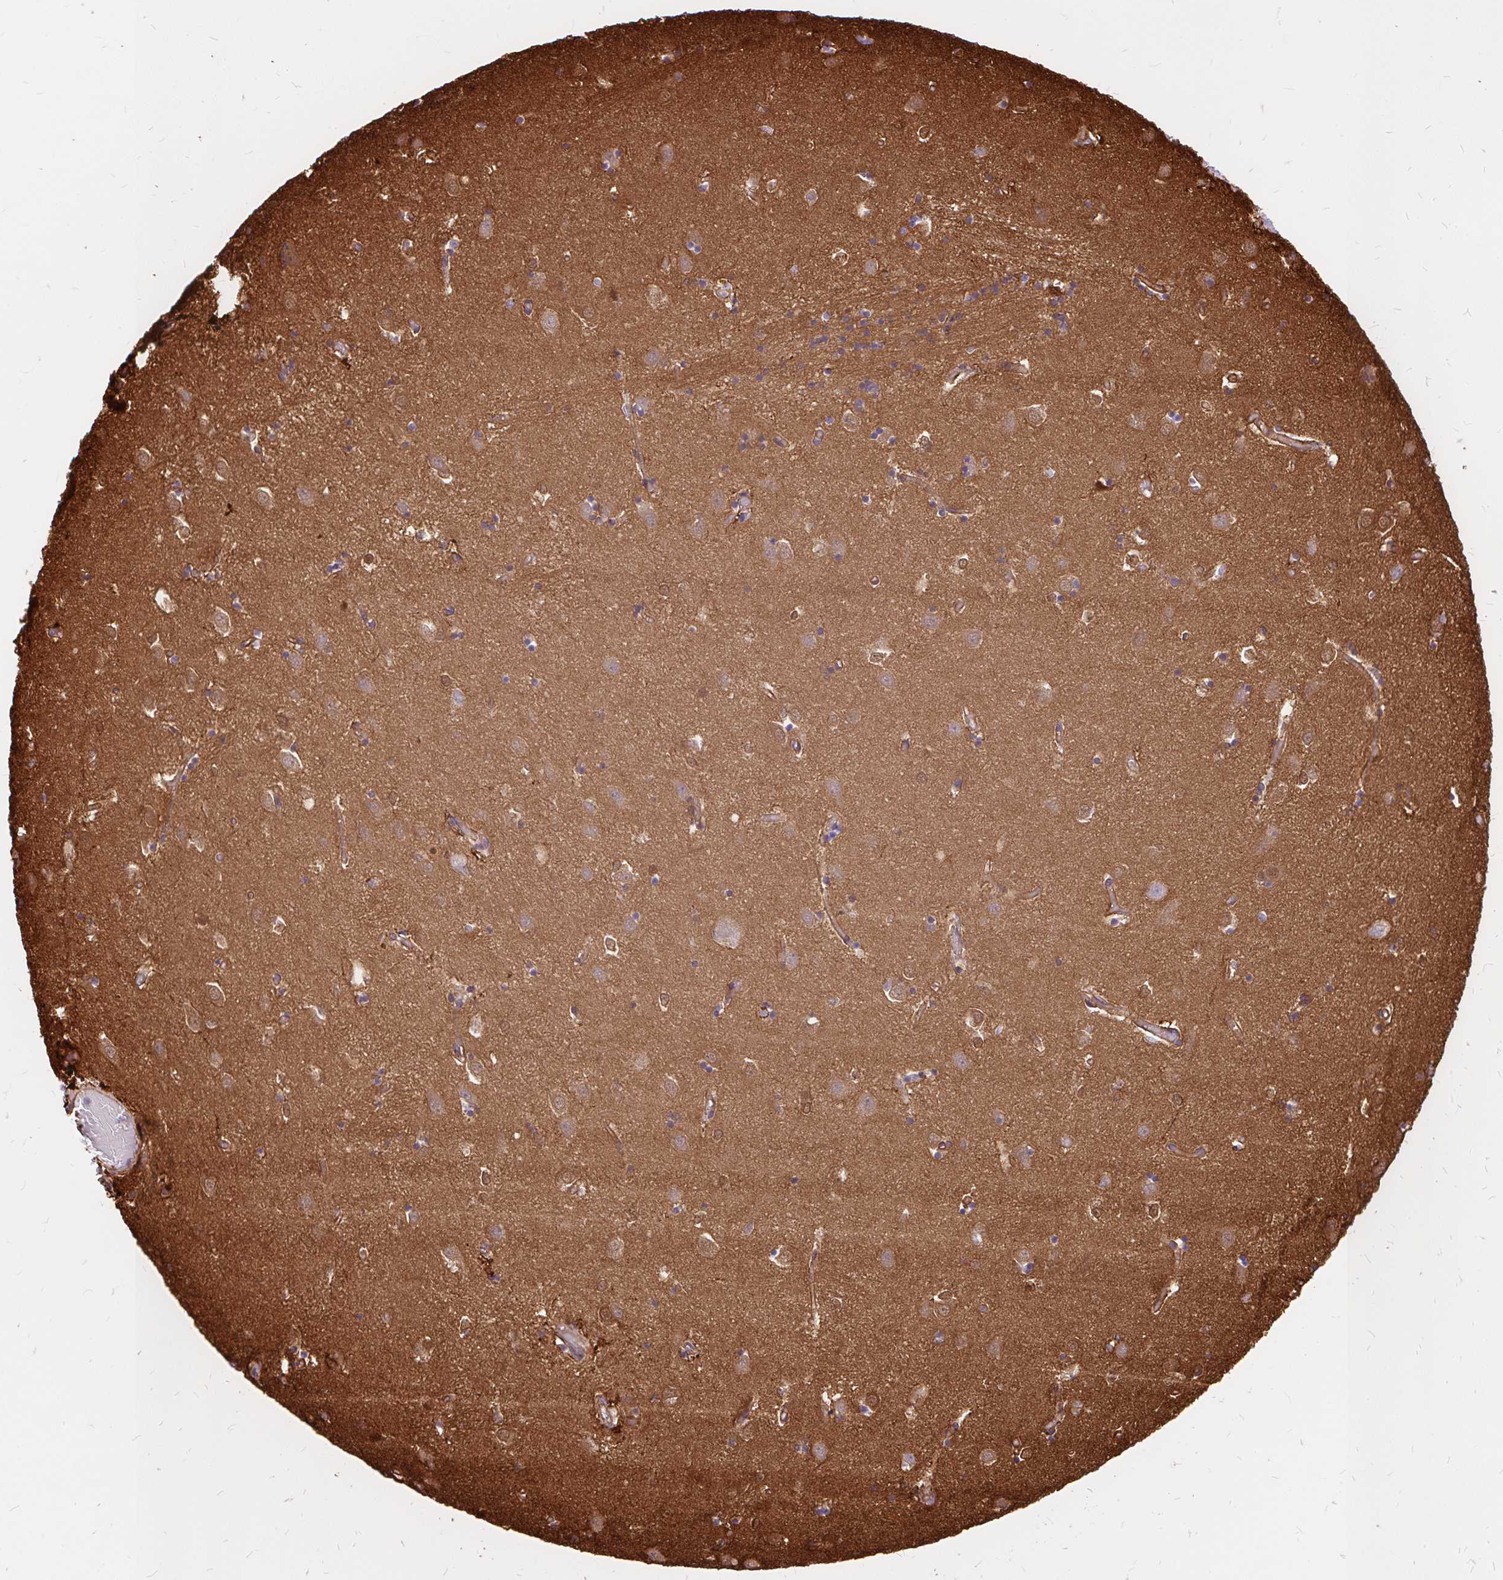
{"staining": {"intensity": "moderate", "quantity": "<25%", "location": "cytoplasmic/membranous,nuclear"}, "tissue": "caudate", "cell_type": "Glial cells", "image_type": "normal", "snomed": [{"axis": "morphology", "description": "Normal tissue, NOS"}, {"axis": "topography", "description": "Lateral ventricle wall"}], "caption": "Approximately <25% of glial cells in benign human caudate demonstrate moderate cytoplasmic/membranous,nuclear protein positivity as visualized by brown immunohistochemical staining.", "gene": "MAP1LC3B2", "patient": {"sex": "male", "age": 70}}